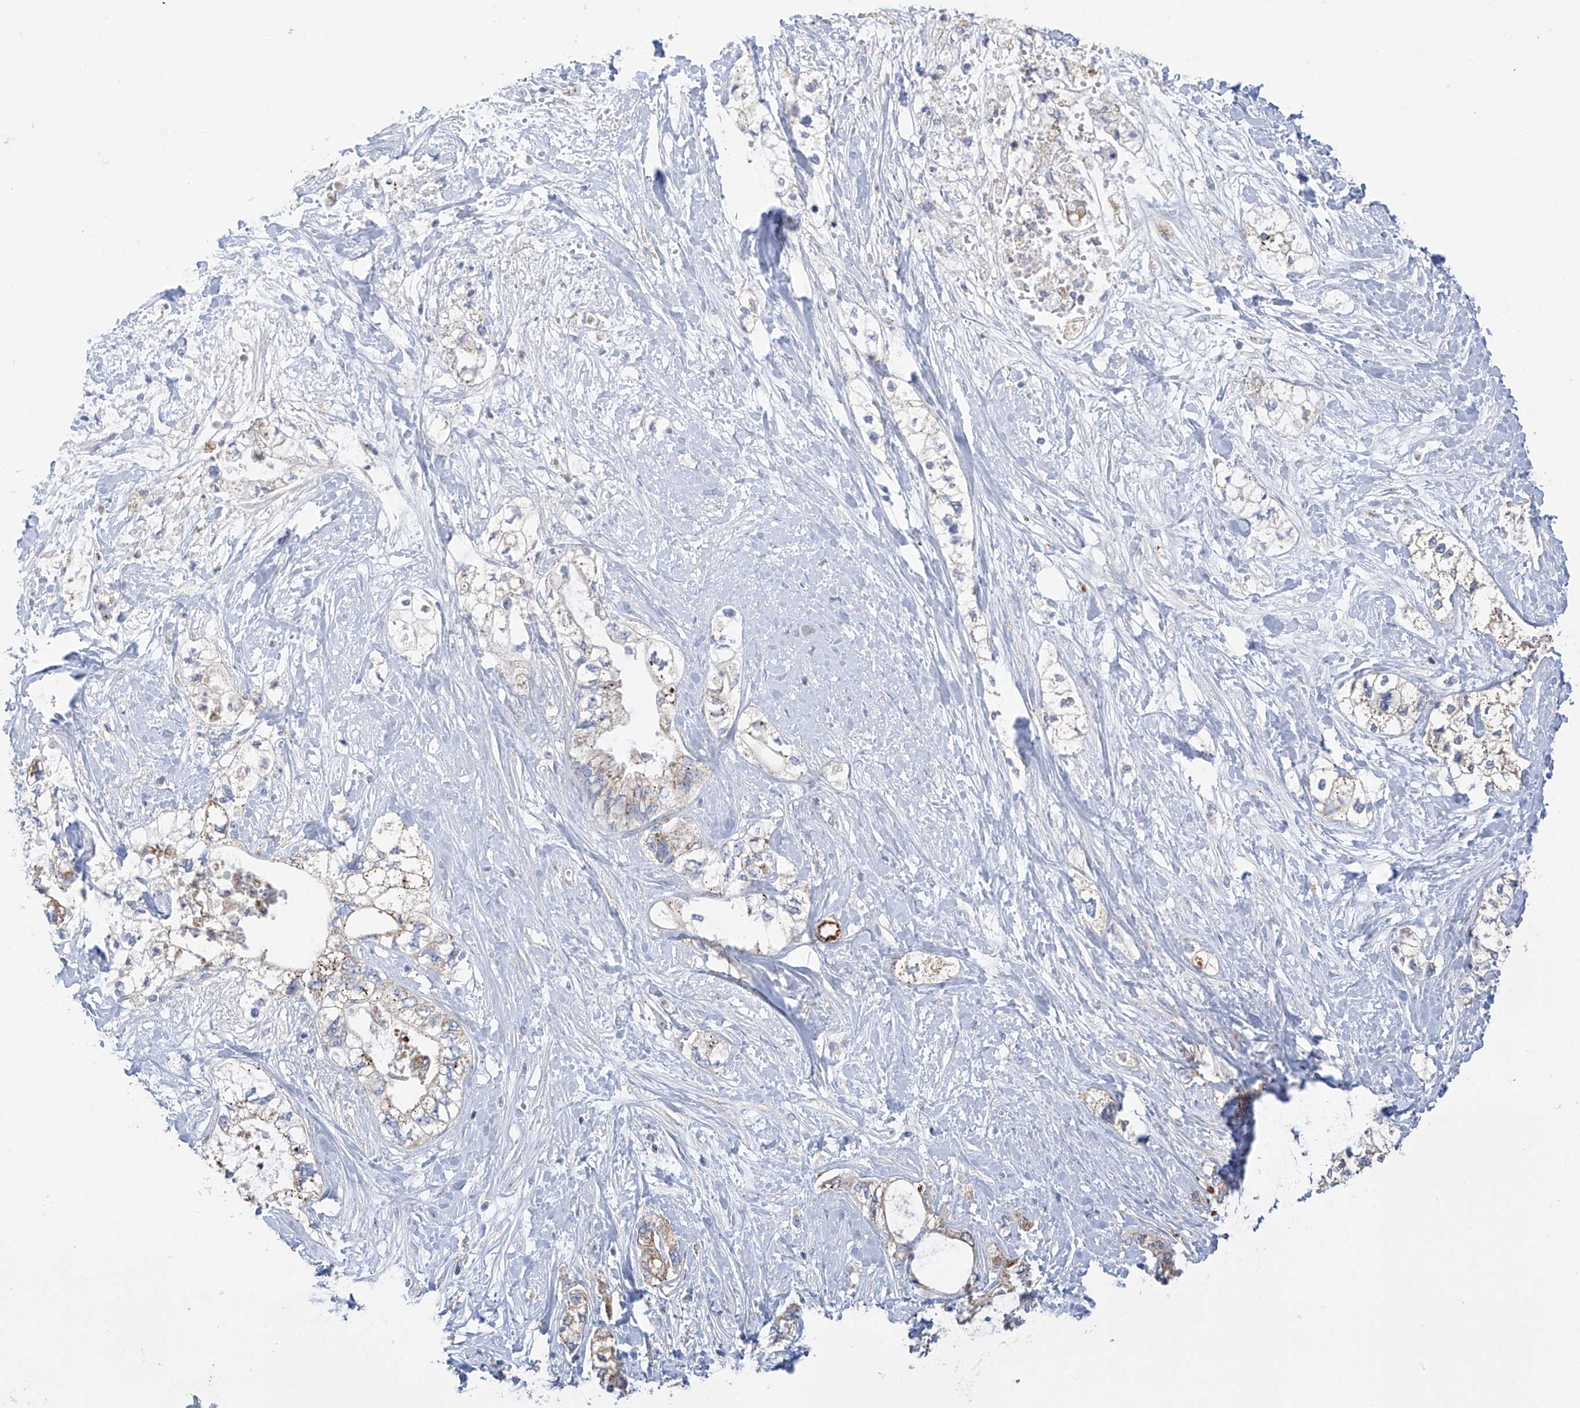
{"staining": {"intensity": "weak", "quantity": "25%-75%", "location": "cytoplasmic/membranous"}, "tissue": "pancreatic cancer", "cell_type": "Tumor cells", "image_type": "cancer", "snomed": [{"axis": "morphology", "description": "Adenocarcinoma, NOS"}, {"axis": "topography", "description": "Pancreas"}], "caption": "An image of pancreatic cancer stained for a protein demonstrates weak cytoplasmic/membranous brown staining in tumor cells.", "gene": "ITM2B", "patient": {"sex": "male", "age": 70}}